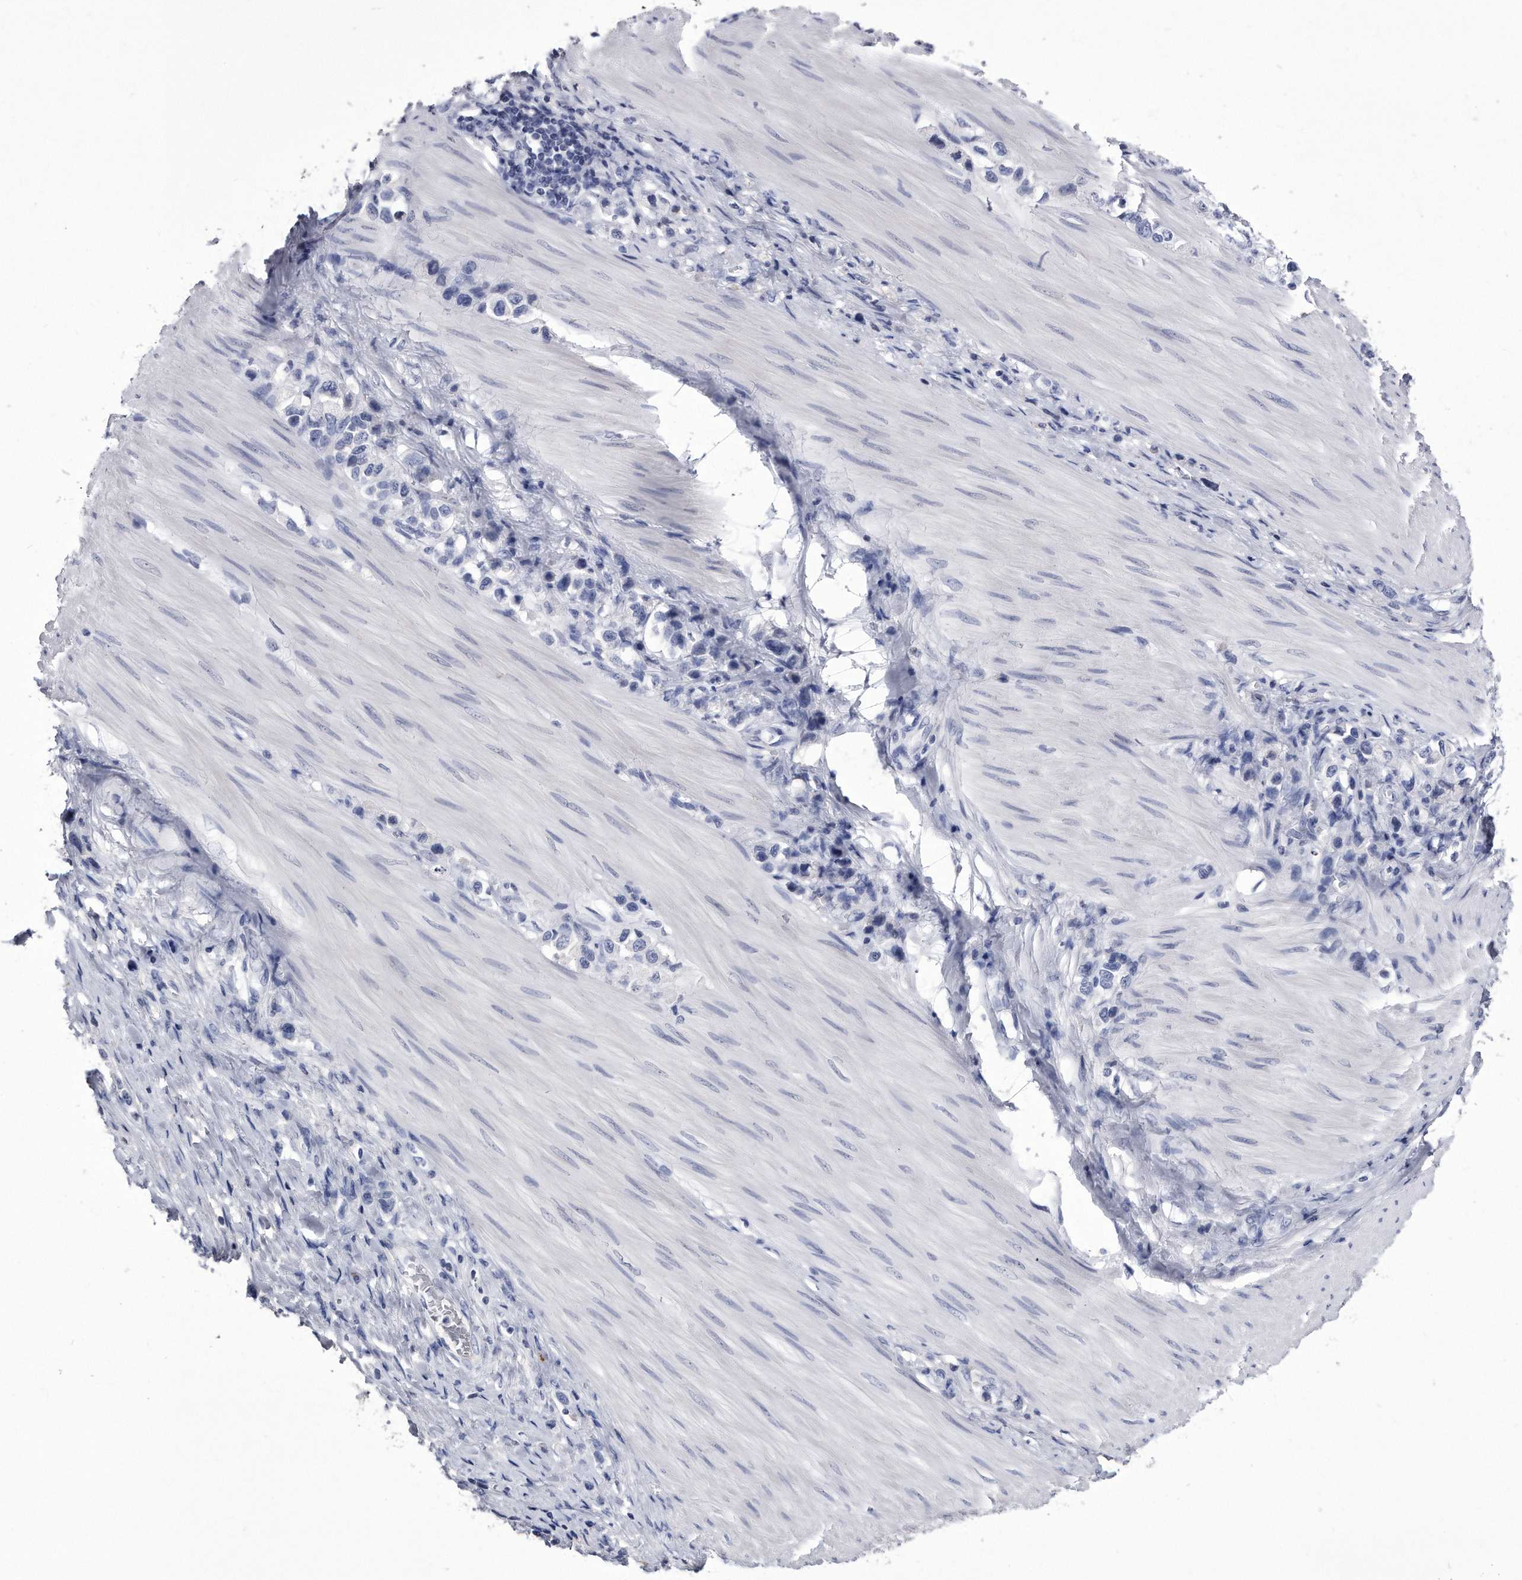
{"staining": {"intensity": "negative", "quantity": "none", "location": "none"}, "tissue": "stomach cancer", "cell_type": "Tumor cells", "image_type": "cancer", "snomed": [{"axis": "morphology", "description": "Adenocarcinoma, NOS"}, {"axis": "topography", "description": "Stomach"}], "caption": "Adenocarcinoma (stomach) stained for a protein using immunohistochemistry demonstrates no staining tumor cells.", "gene": "KCTD8", "patient": {"sex": "female", "age": 65}}